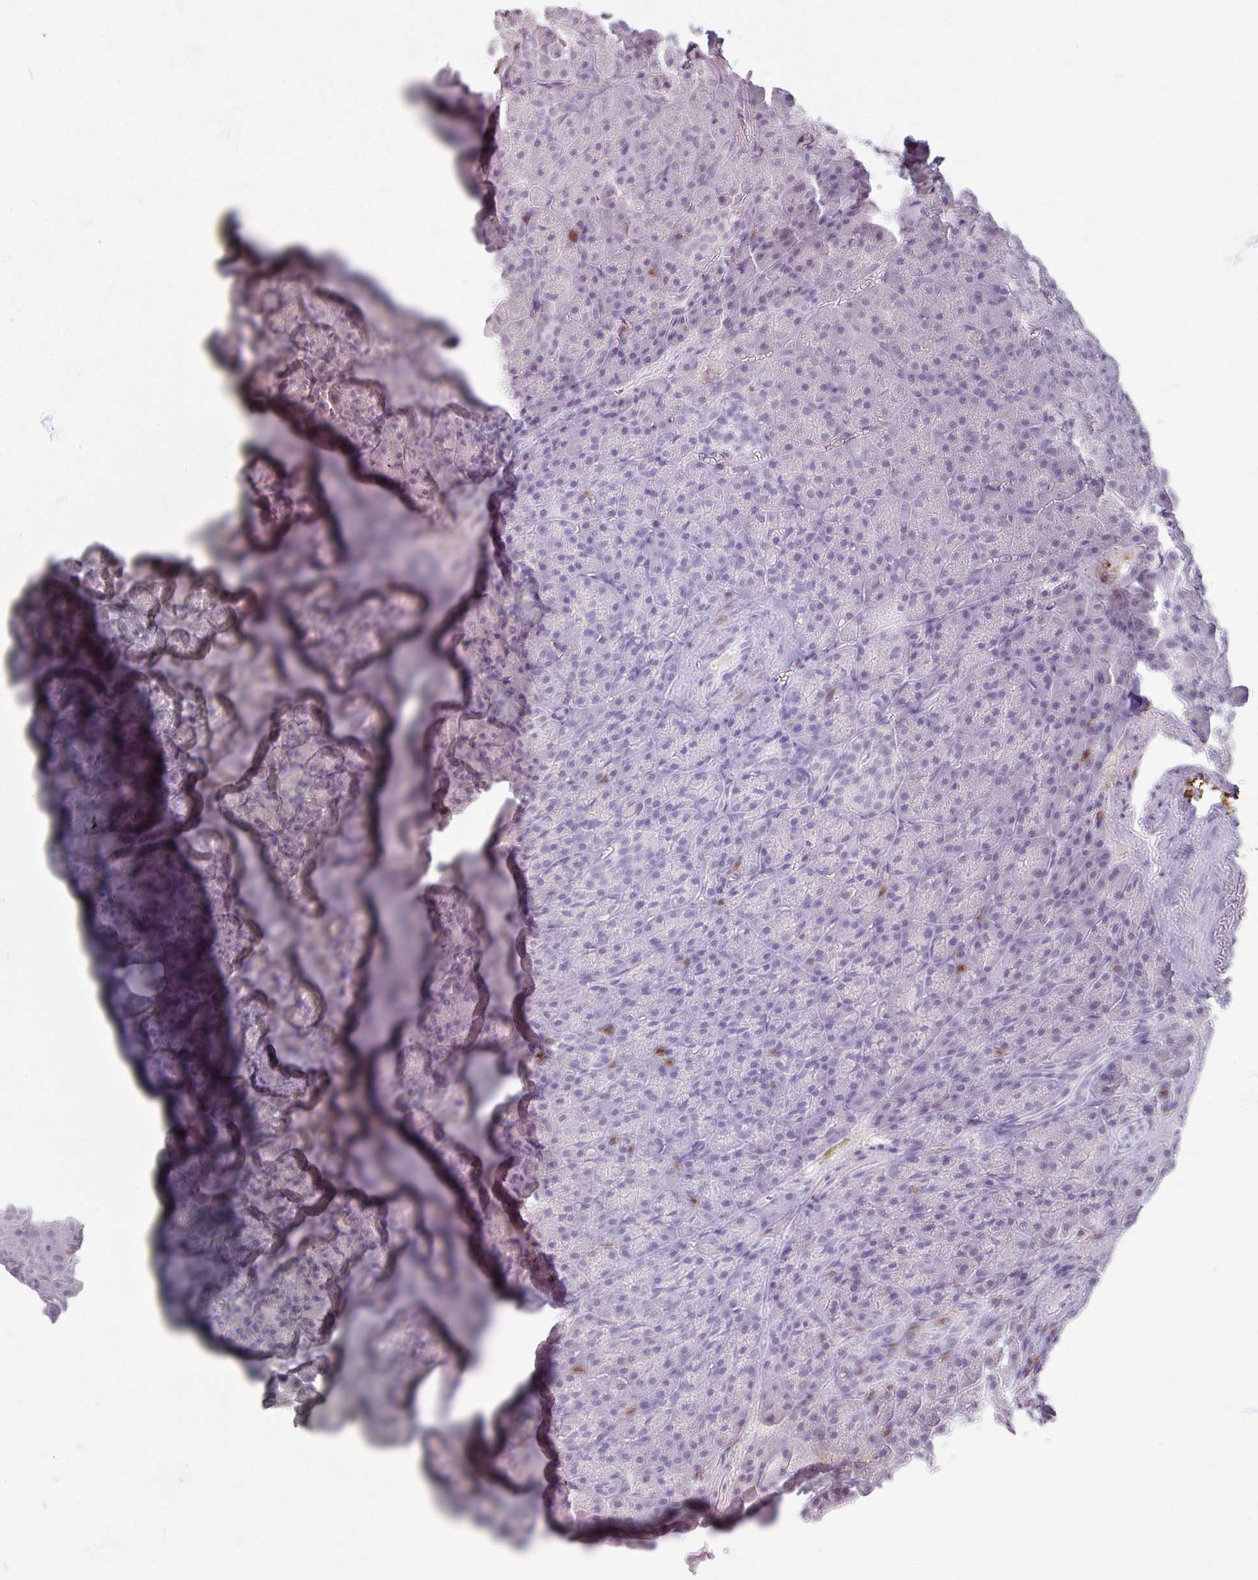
{"staining": {"intensity": "negative", "quantity": "none", "location": "none"}, "tissue": "pancreas", "cell_type": "Exocrine glandular cells", "image_type": "normal", "snomed": [{"axis": "morphology", "description": "Normal tissue, NOS"}, {"axis": "topography", "description": "Pancreas"}], "caption": "The image exhibits no staining of exocrine glandular cells in normal pancreas.", "gene": "PTPRC", "patient": {"sex": "female", "age": 74}}